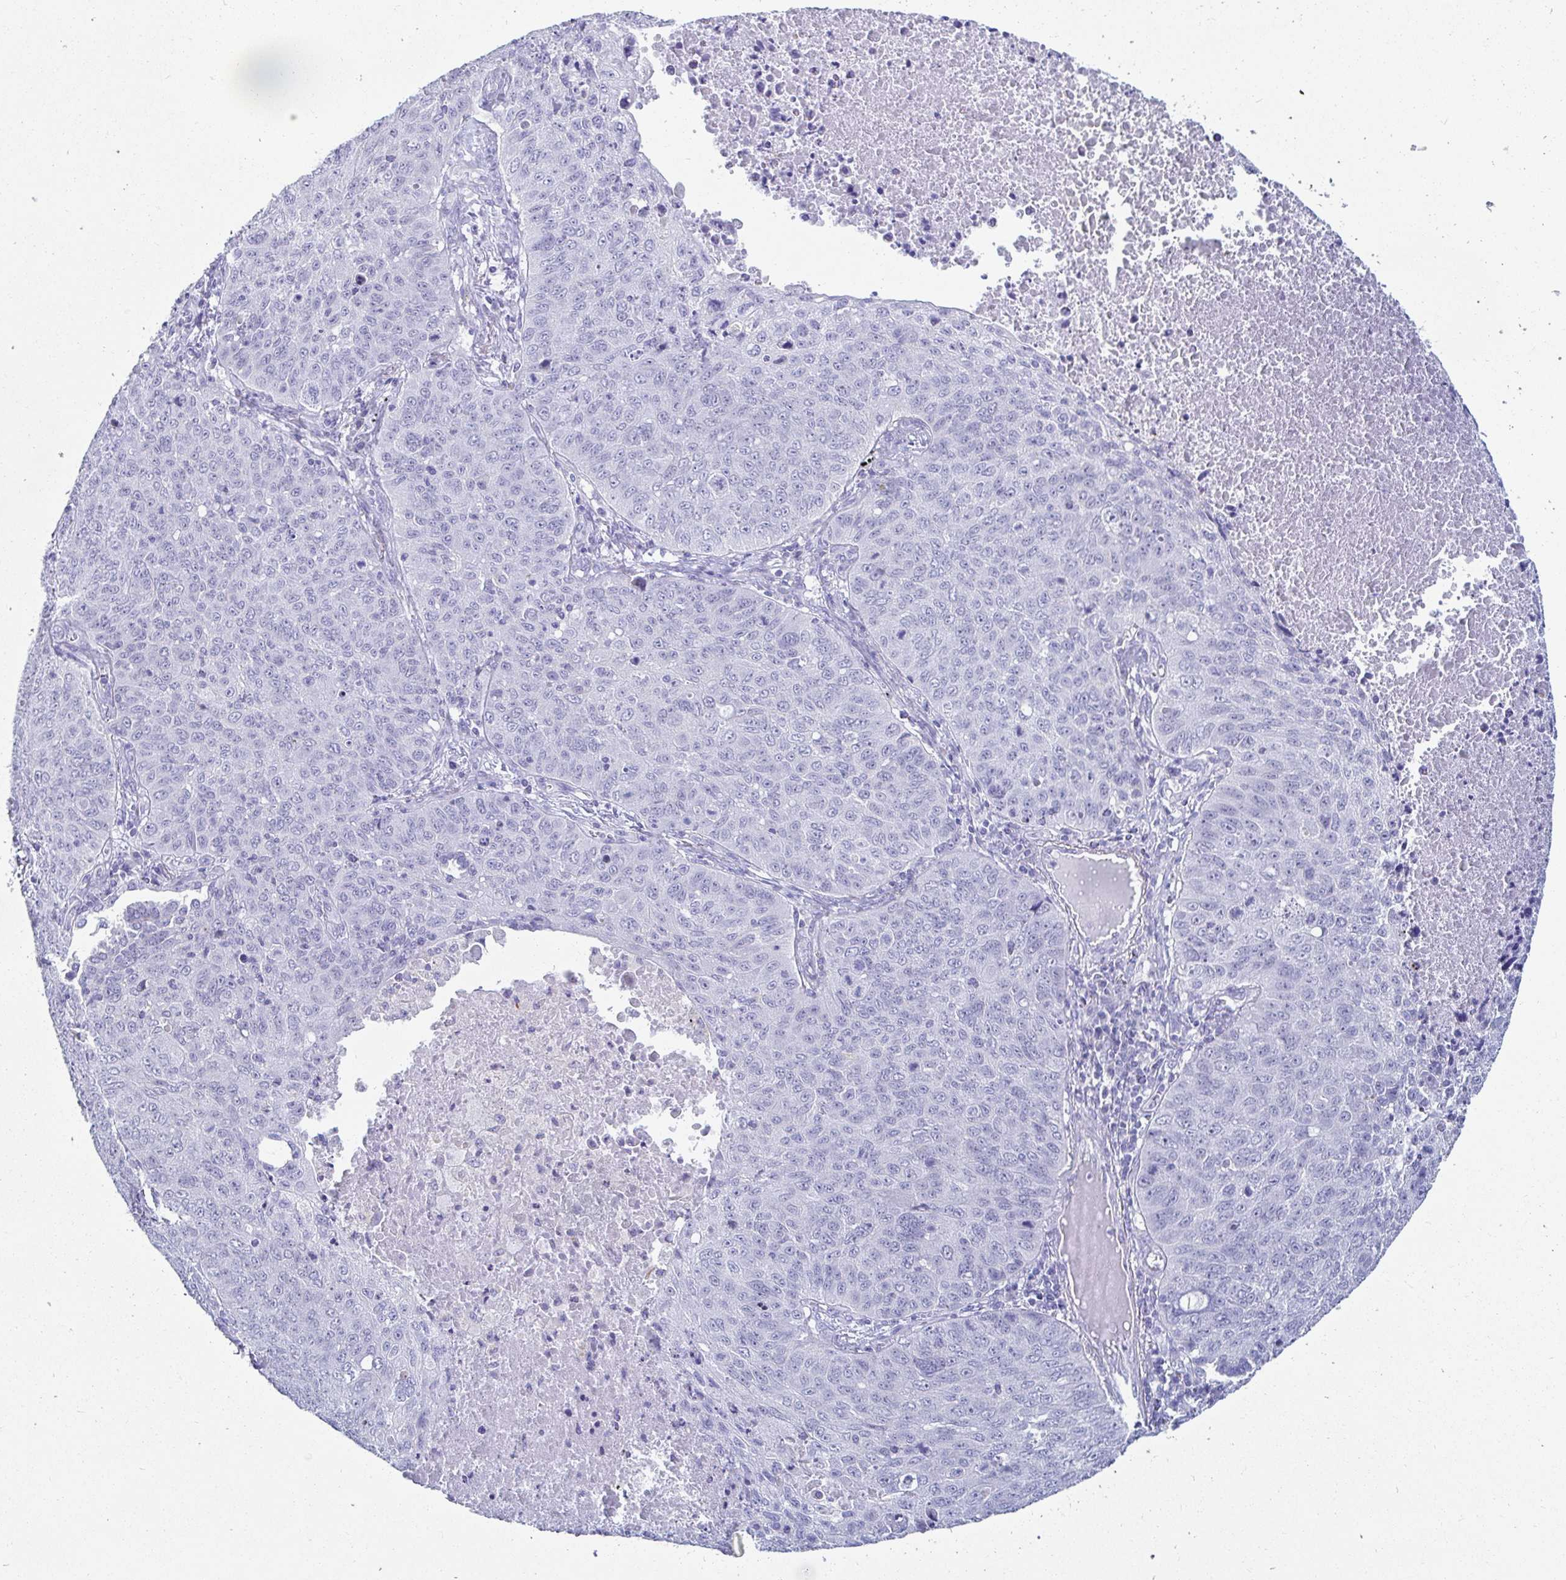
{"staining": {"intensity": "negative", "quantity": "none", "location": "none"}, "tissue": "lung cancer", "cell_type": "Tumor cells", "image_type": "cancer", "snomed": [{"axis": "morphology", "description": "Normal morphology"}, {"axis": "morphology", "description": "Aneuploidy"}, {"axis": "morphology", "description": "Squamous cell carcinoma, NOS"}, {"axis": "topography", "description": "Lymph node"}, {"axis": "topography", "description": "Lung"}], "caption": "Lung cancer was stained to show a protein in brown. There is no significant staining in tumor cells. Brightfield microscopy of IHC stained with DAB (3,3'-diaminobenzidine) (brown) and hematoxylin (blue), captured at high magnification.", "gene": "OR10K1", "patient": {"sex": "female", "age": 76}}